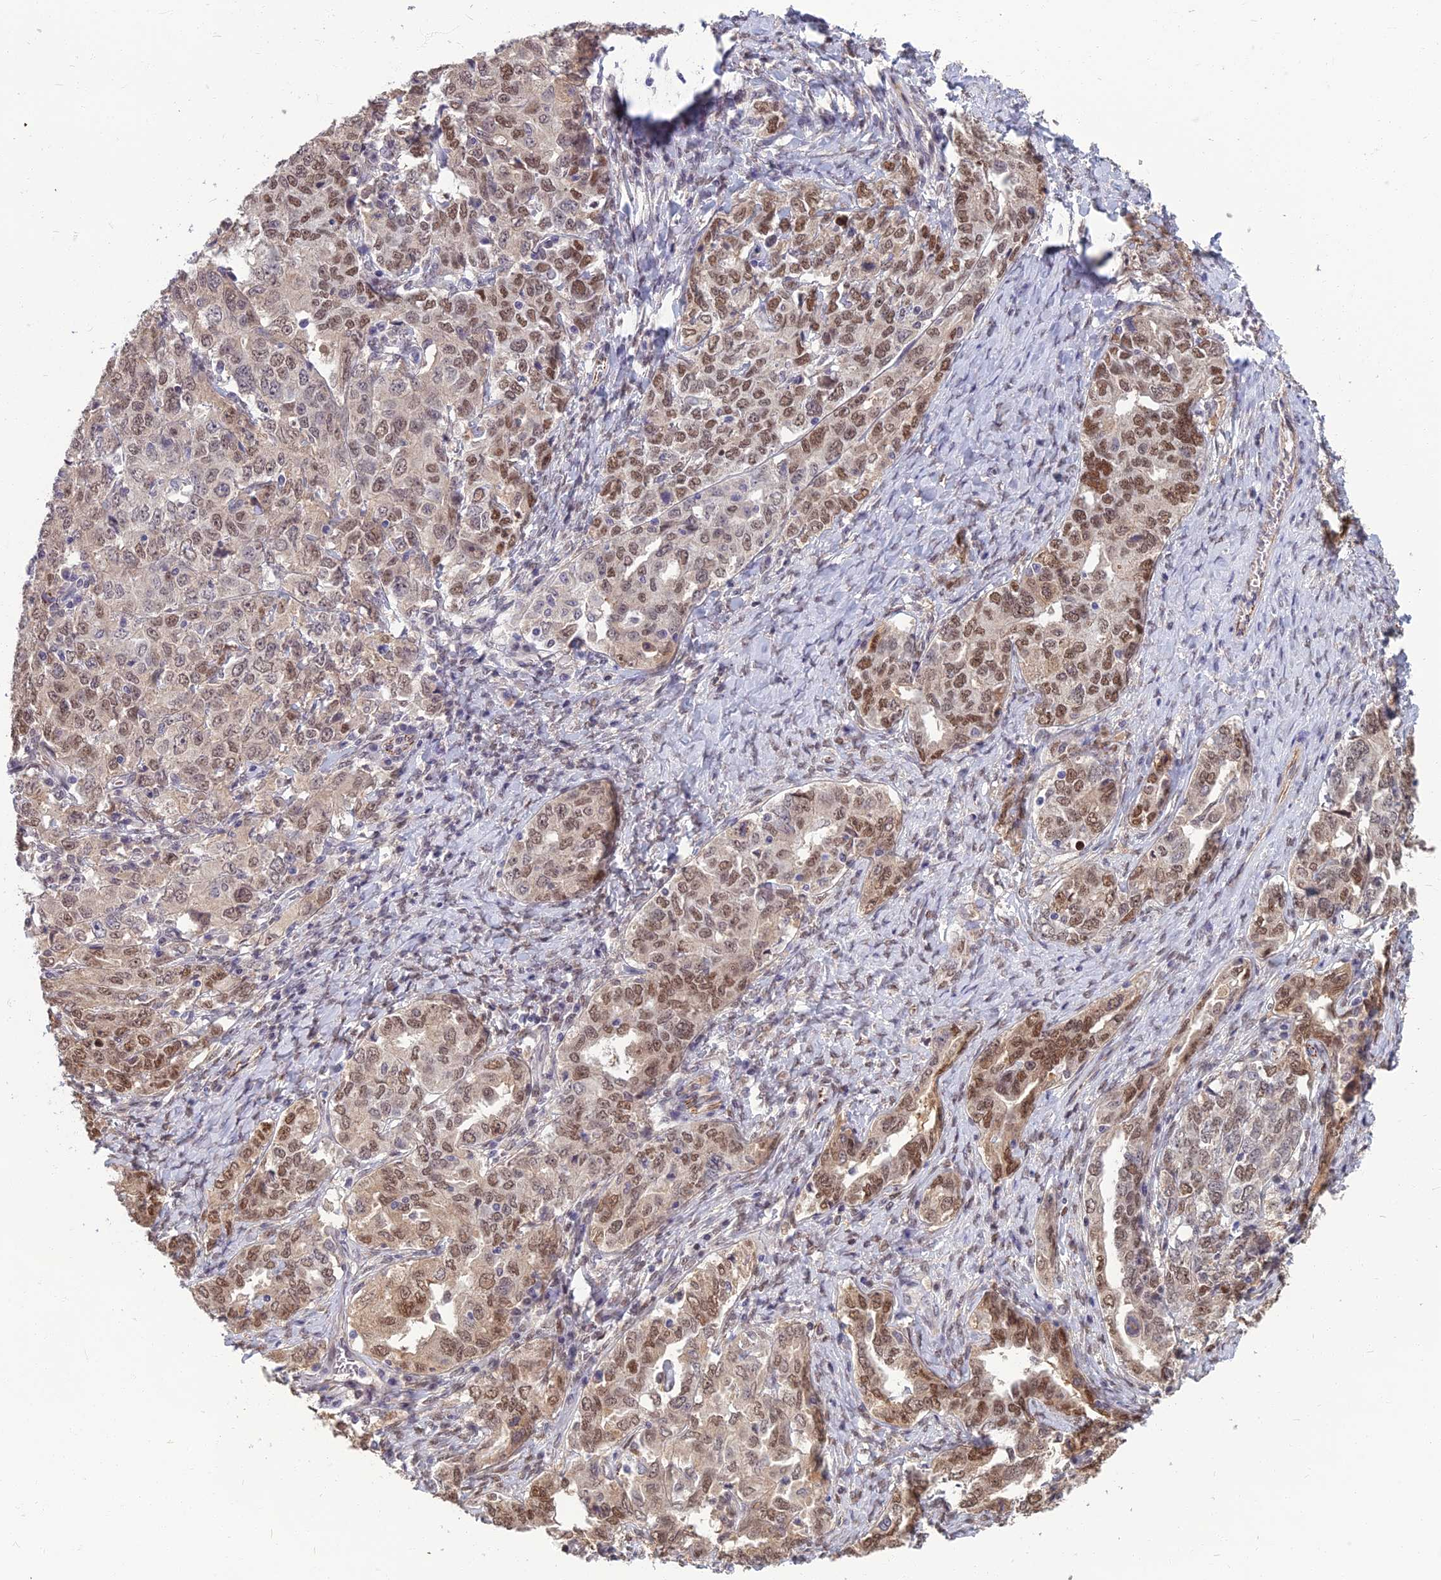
{"staining": {"intensity": "moderate", "quantity": ">75%", "location": "nuclear"}, "tissue": "ovarian cancer", "cell_type": "Tumor cells", "image_type": "cancer", "snomed": [{"axis": "morphology", "description": "Carcinoma, endometroid"}, {"axis": "topography", "description": "Ovary"}], "caption": "Tumor cells reveal moderate nuclear staining in approximately >75% of cells in ovarian endometroid carcinoma.", "gene": "NR4A3", "patient": {"sex": "female", "age": 62}}